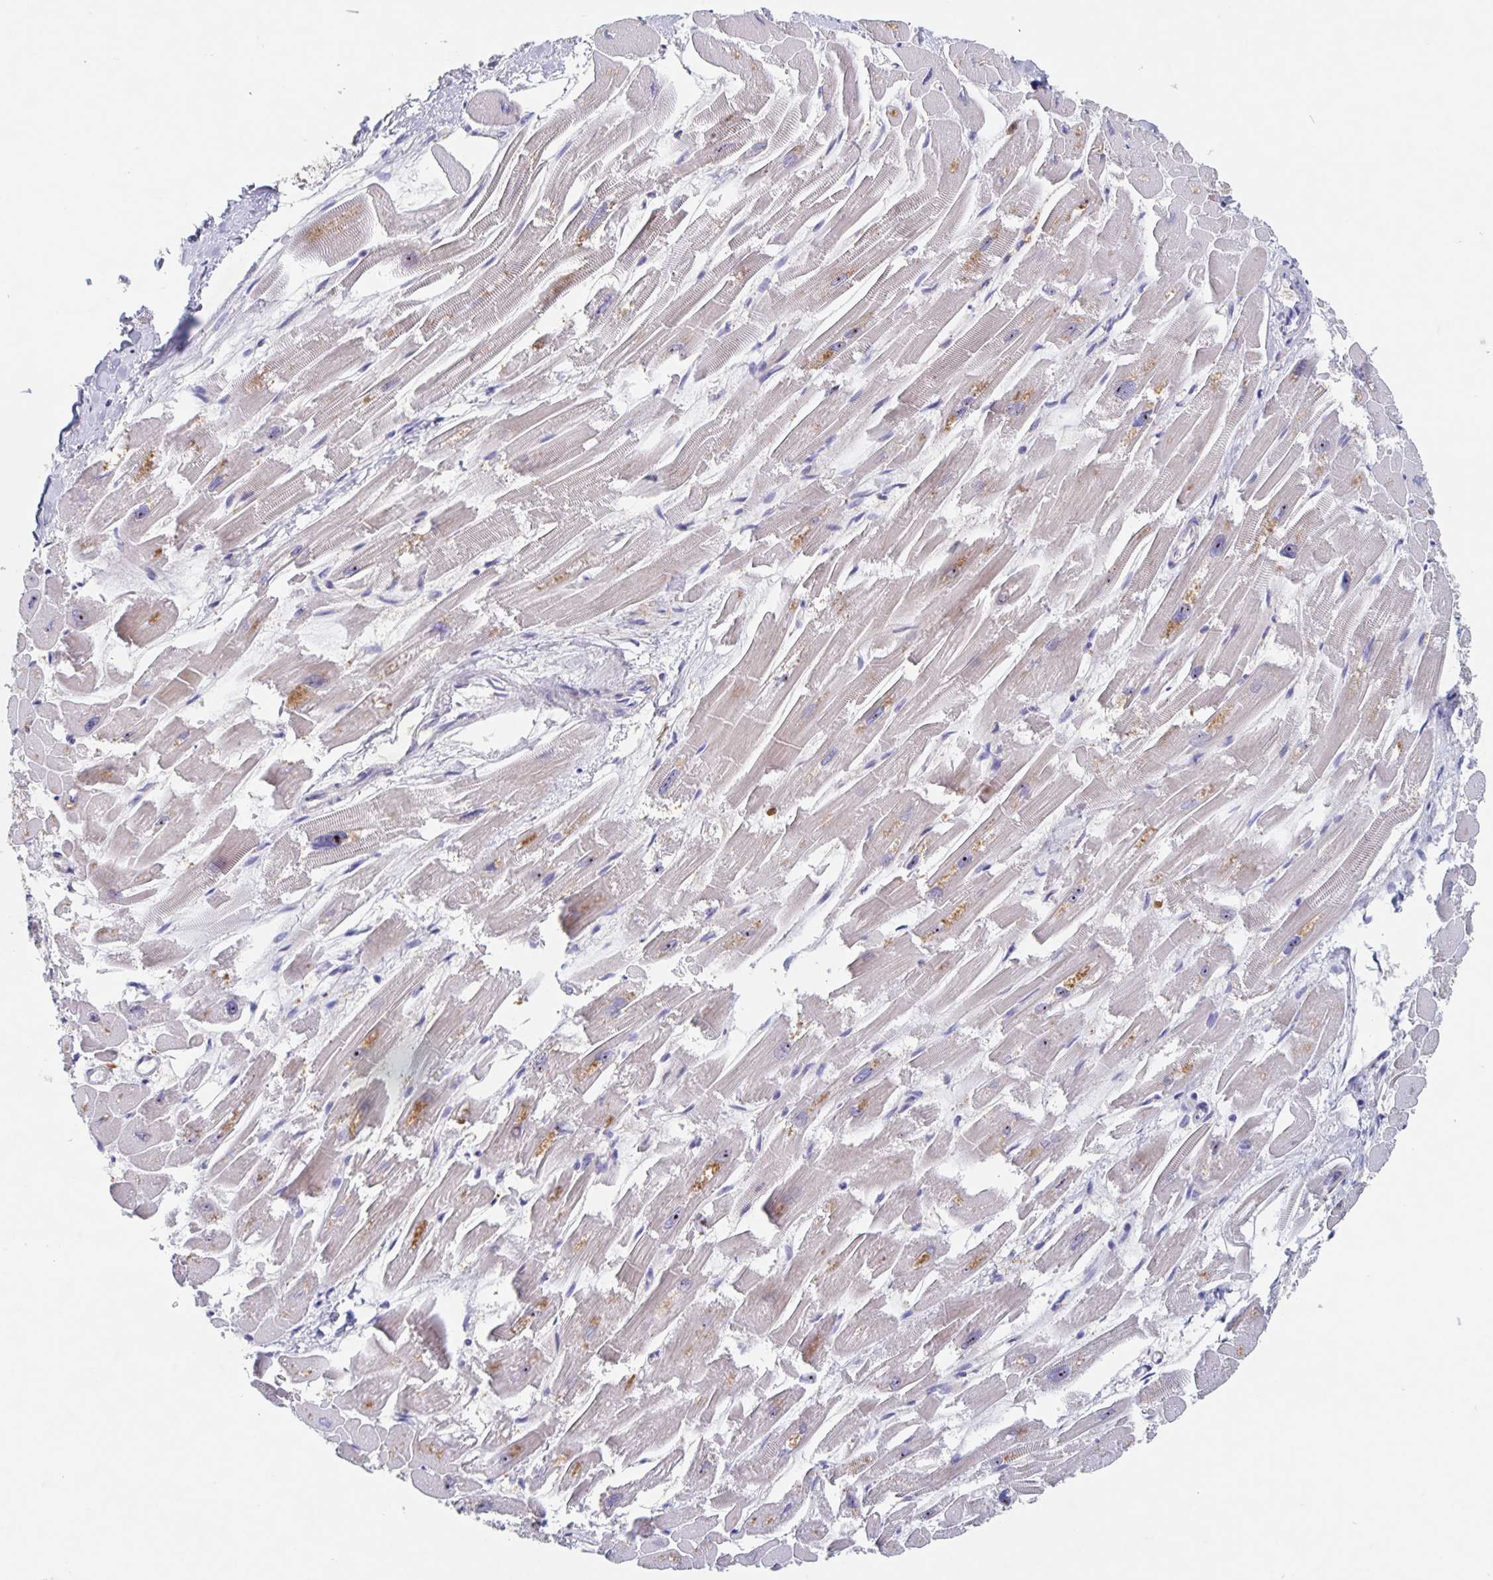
{"staining": {"intensity": "weak", "quantity": "25%-75%", "location": "cytoplasmic/membranous"}, "tissue": "heart muscle", "cell_type": "Cardiomyocytes", "image_type": "normal", "snomed": [{"axis": "morphology", "description": "Normal tissue, NOS"}, {"axis": "topography", "description": "Heart"}], "caption": "DAB immunohistochemical staining of normal heart muscle exhibits weak cytoplasmic/membranous protein positivity in about 25%-75% of cardiomyocytes.", "gene": "CDC42BPG", "patient": {"sex": "male", "age": 54}}